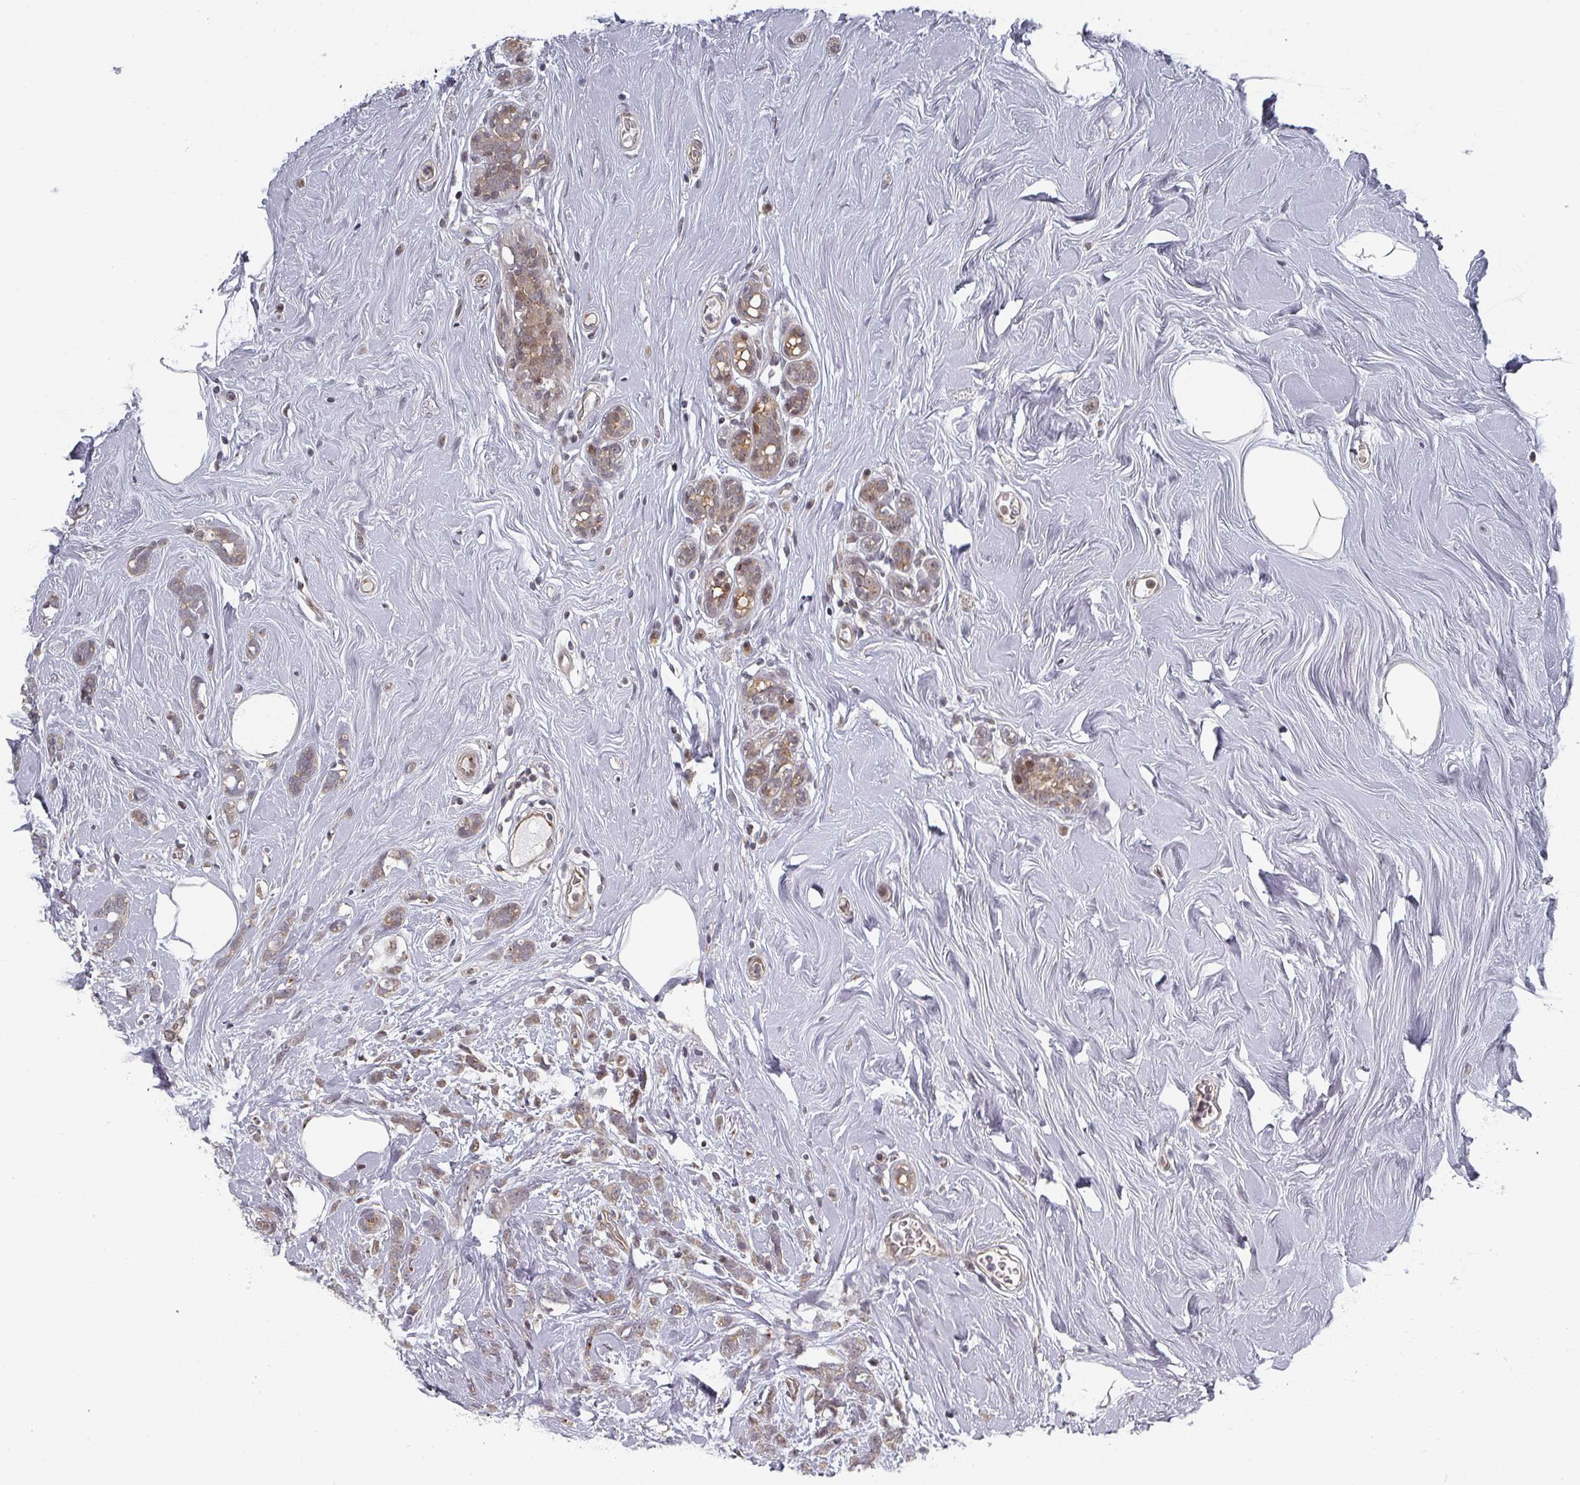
{"staining": {"intensity": "weak", "quantity": ">75%", "location": "cytoplasmic/membranous"}, "tissue": "breast cancer", "cell_type": "Tumor cells", "image_type": "cancer", "snomed": [{"axis": "morphology", "description": "Lobular carcinoma"}, {"axis": "topography", "description": "Breast"}], "caption": "A brown stain shows weak cytoplasmic/membranous positivity of a protein in breast cancer (lobular carcinoma) tumor cells. (Stains: DAB in brown, nuclei in blue, Microscopy: brightfield microscopy at high magnification).", "gene": "KIF1C", "patient": {"sex": "female", "age": 58}}